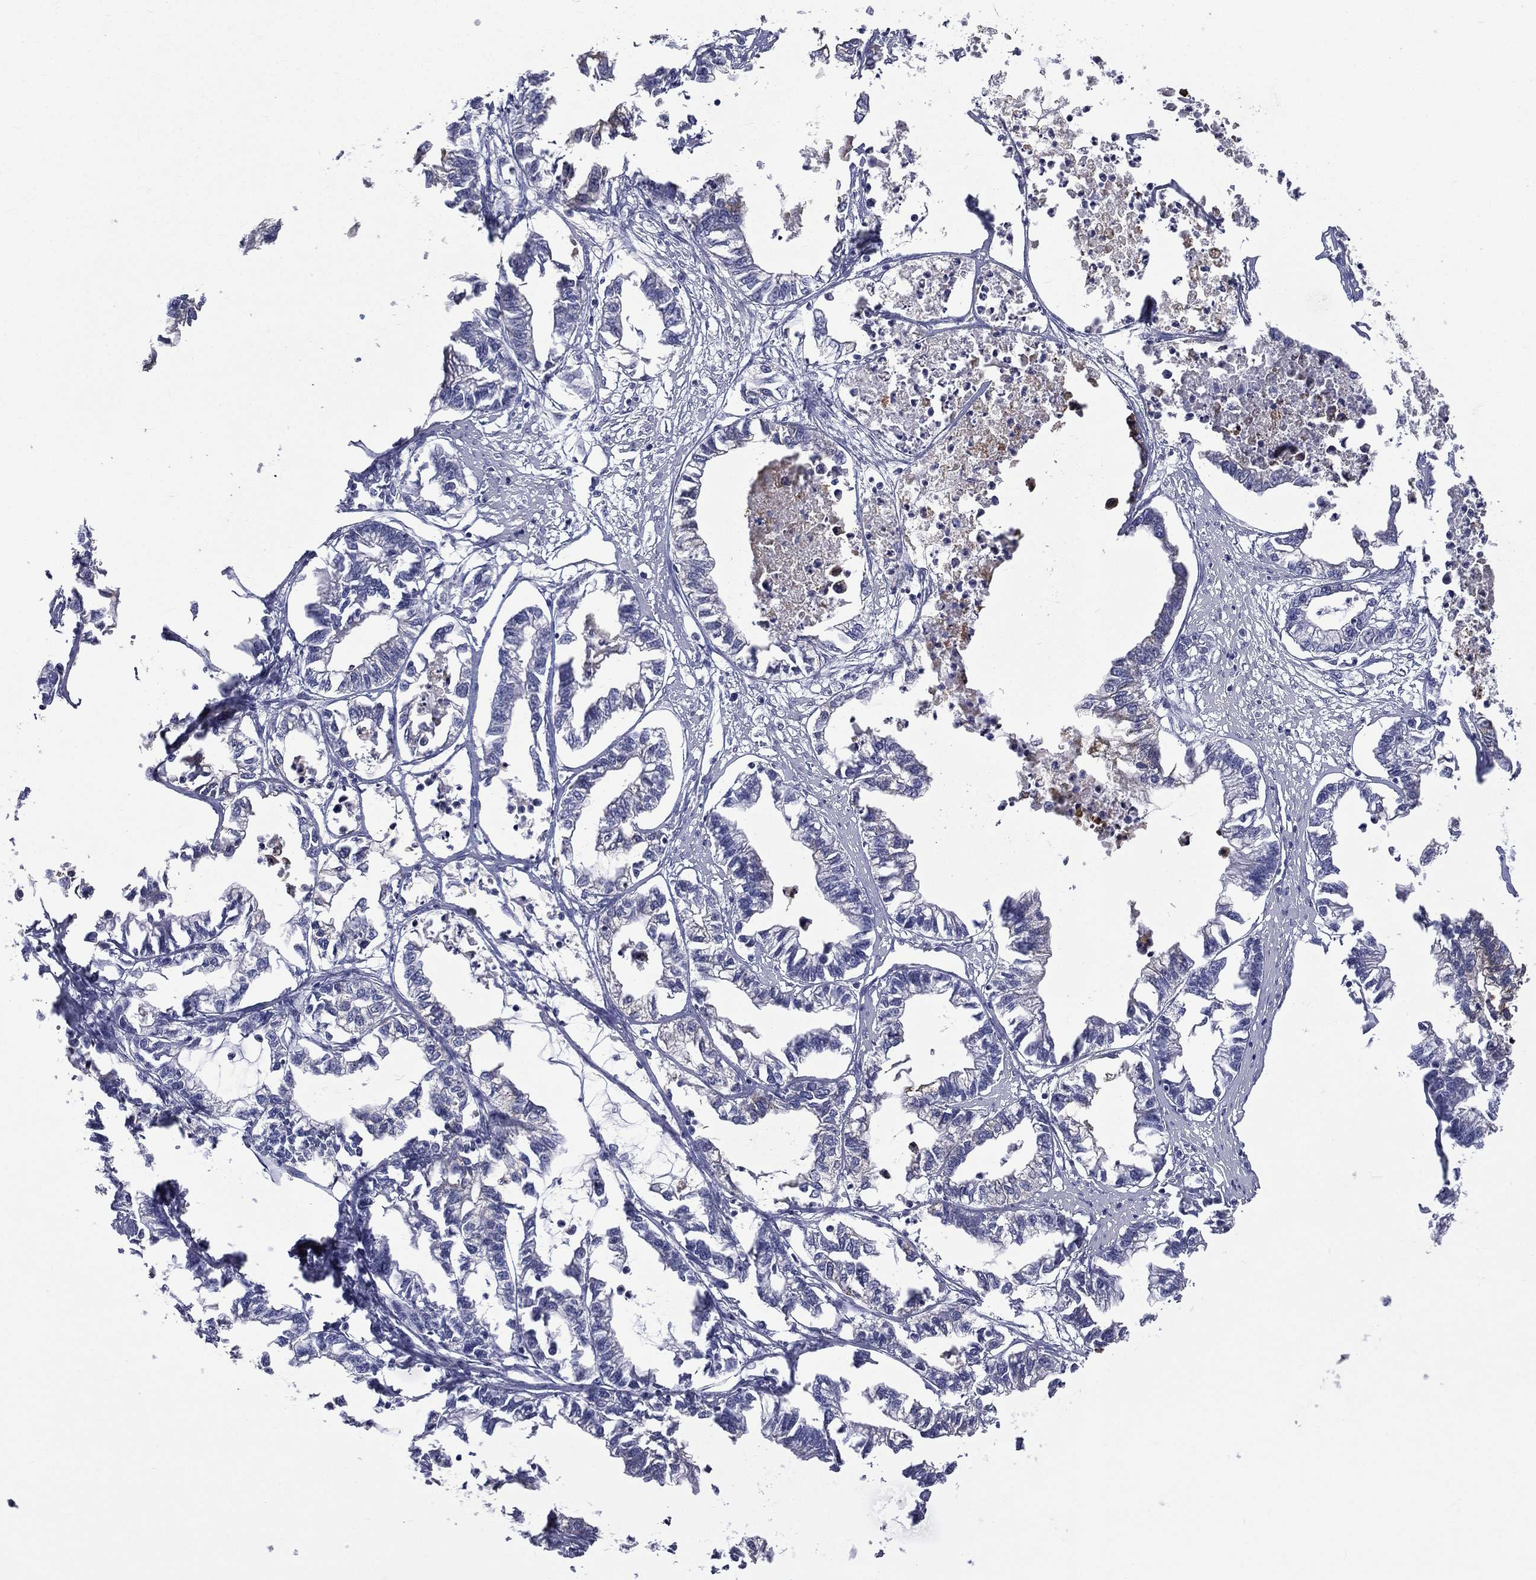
{"staining": {"intensity": "strong", "quantity": "<25%", "location": "cytoplasmic/membranous"}, "tissue": "stomach cancer", "cell_type": "Tumor cells", "image_type": "cancer", "snomed": [{"axis": "morphology", "description": "Adenocarcinoma, NOS"}, {"axis": "topography", "description": "Stomach"}], "caption": "The image reveals staining of stomach cancer (adenocarcinoma), revealing strong cytoplasmic/membranous protein staining (brown color) within tumor cells. (Brightfield microscopy of DAB IHC at high magnification).", "gene": "CES2", "patient": {"sex": "male", "age": 83}}